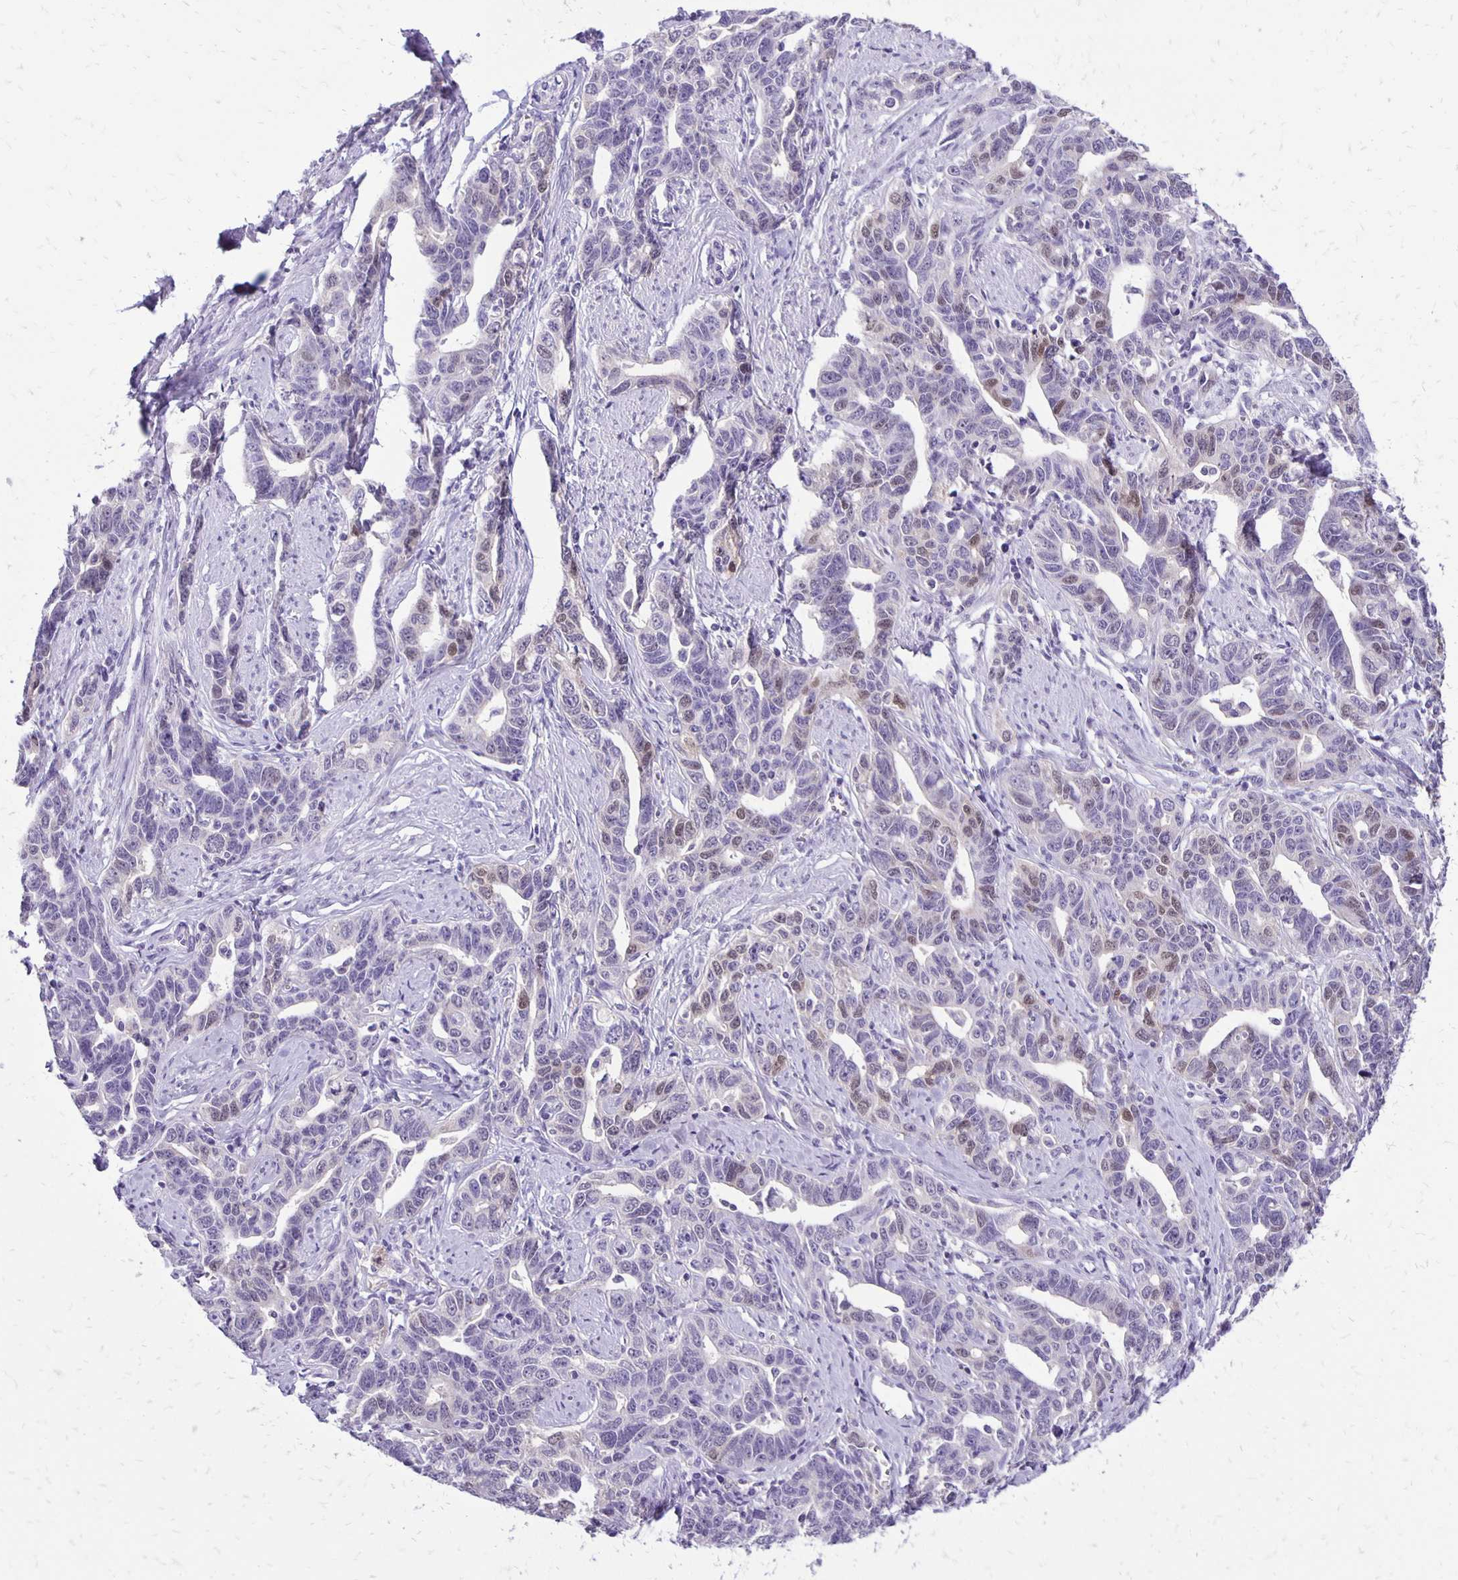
{"staining": {"intensity": "moderate", "quantity": "<25%", "location": "nuclear"}, "tissue": "ovarian cancer", "cell_type": "Tumor cells", "image_type": "cancer", "snomed": [{"axis": "morphology", "description": "Cystadenocarcinoma, serous, NOS"}, {"axis": "topography", "description": "Ovary"}], "caption": "Moderate nuclear staining for a protein is appreciated in about <25% of tumor cells of serous cystadenocarcinoma (ovarian) using immunohistochemistry (IHC).", "gene": "ANKRD45", "patient": {"sex": "female", "age": 69}}